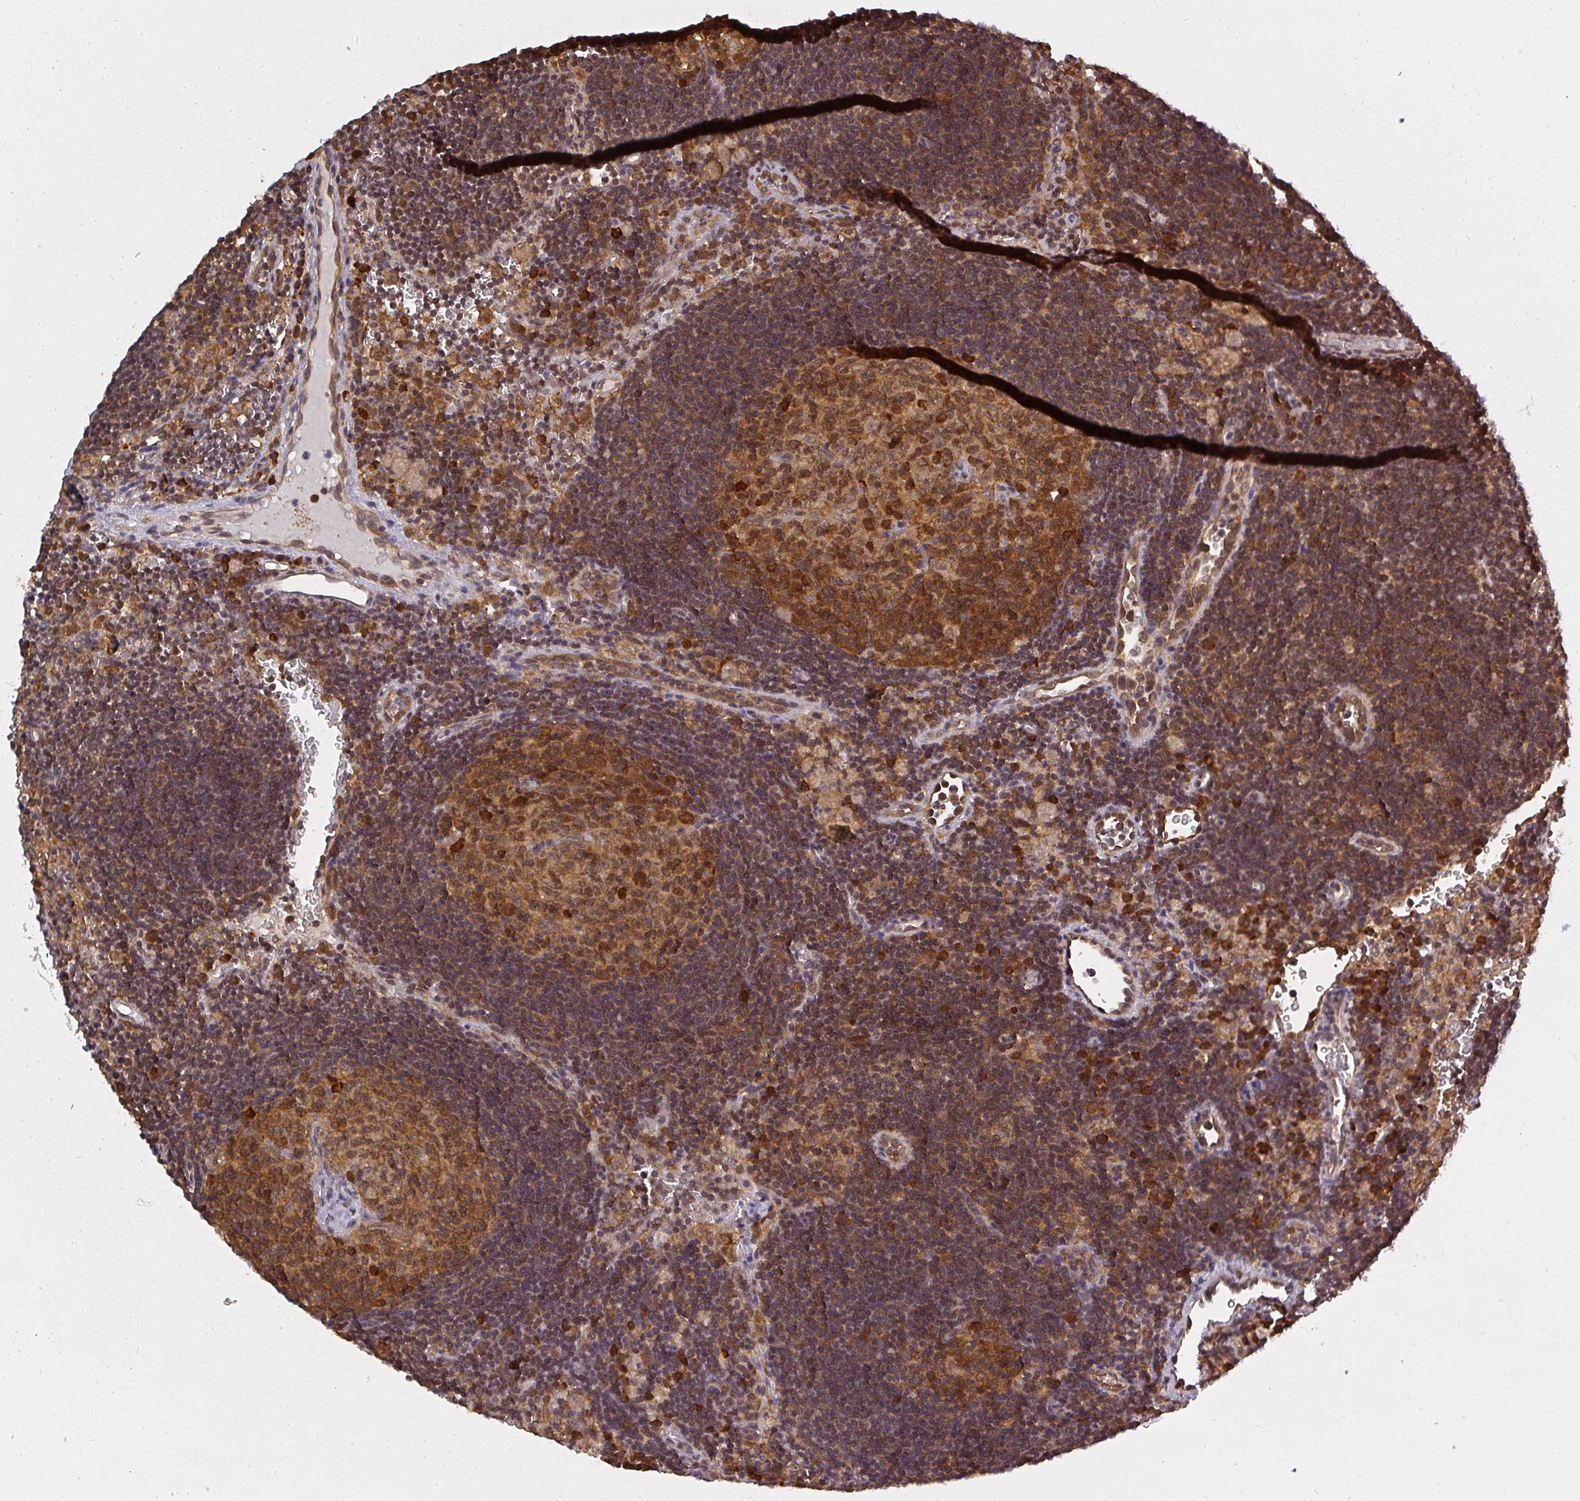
{"staining": {"intensity": "strong", "quantity": ">75%", "location": "cytoplasmic/membranous"}, "tissue": "lymph node", "cell_type": "Germinal center cells", "image_type": "normal", "snomed": [{"axis": "morphology", "description": "Normal tissue, NOS"}, {"axis": "topography", "description": "Lymph node"}], "caption": "This image reveals immunohistochemistry staining of normal lymph node, with high strong cytoplasmic/membranous positivity in approximately >75% of germinal center cells.", "gene": "PPP6R3", "patient": {"sex": "male", "age": 62}}